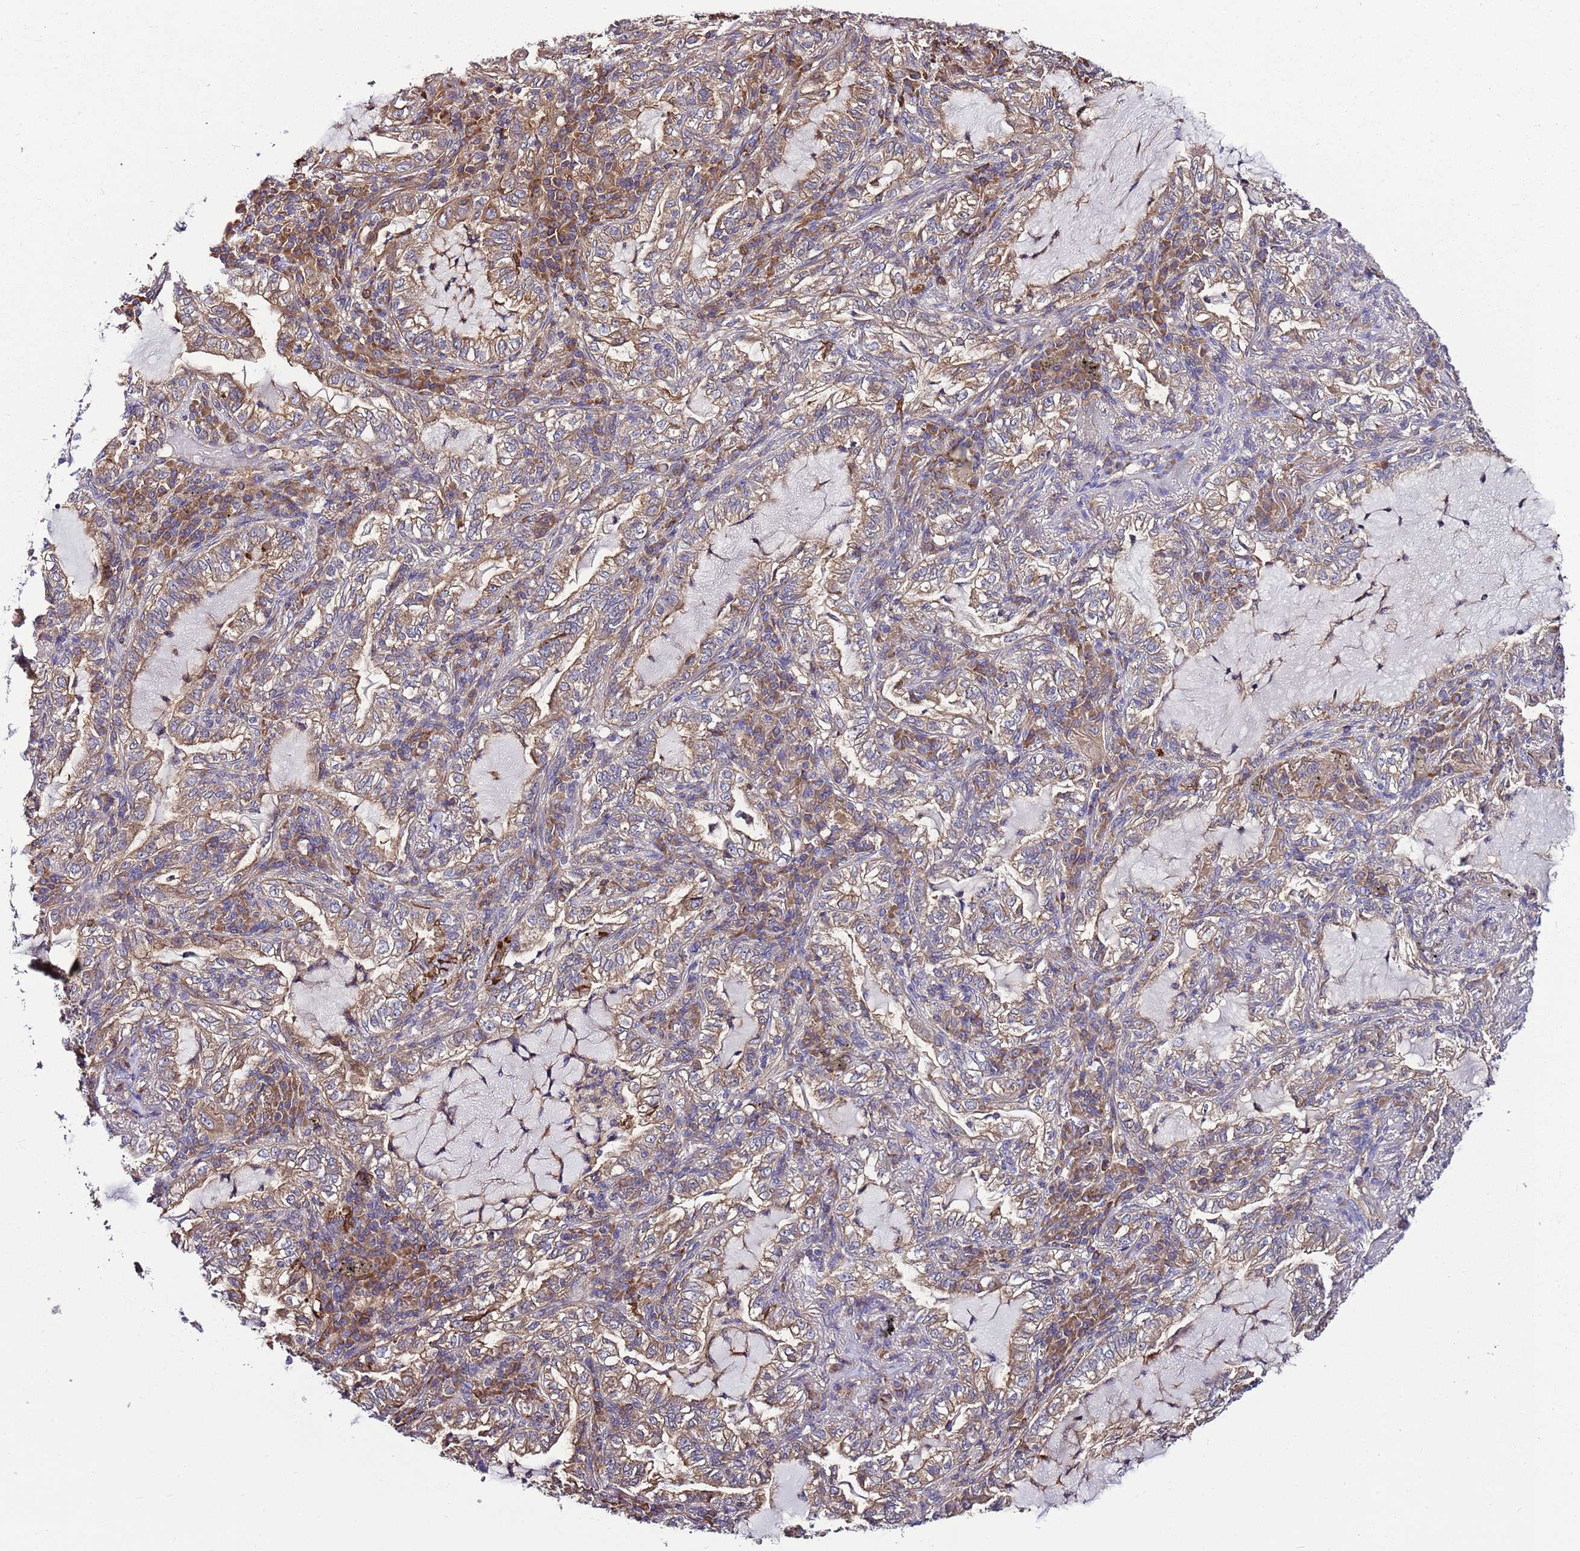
{"staining": {"intensity": "moderate", "quantity": ">75%", "location": "cytoplasmic/membranous"}, "tissue": "lung cancer", "cell_type": "Tumor cells", "image_type": "cancer", "snomed": [{"axis": "morphology", "description": "Adenocarcinoma, NOS"}, {"axis": "topography", "description": "Lung"}], "caption": "DAB (3,3'-diaminobenzidine) immunohistochemical staining of lung cancer exhibits moderate cytoplasmic/membranous protein expression in about >75% of tumor cells.", "gene": "ATXN2L", "patient": {"sex": "female", "age": 73}}